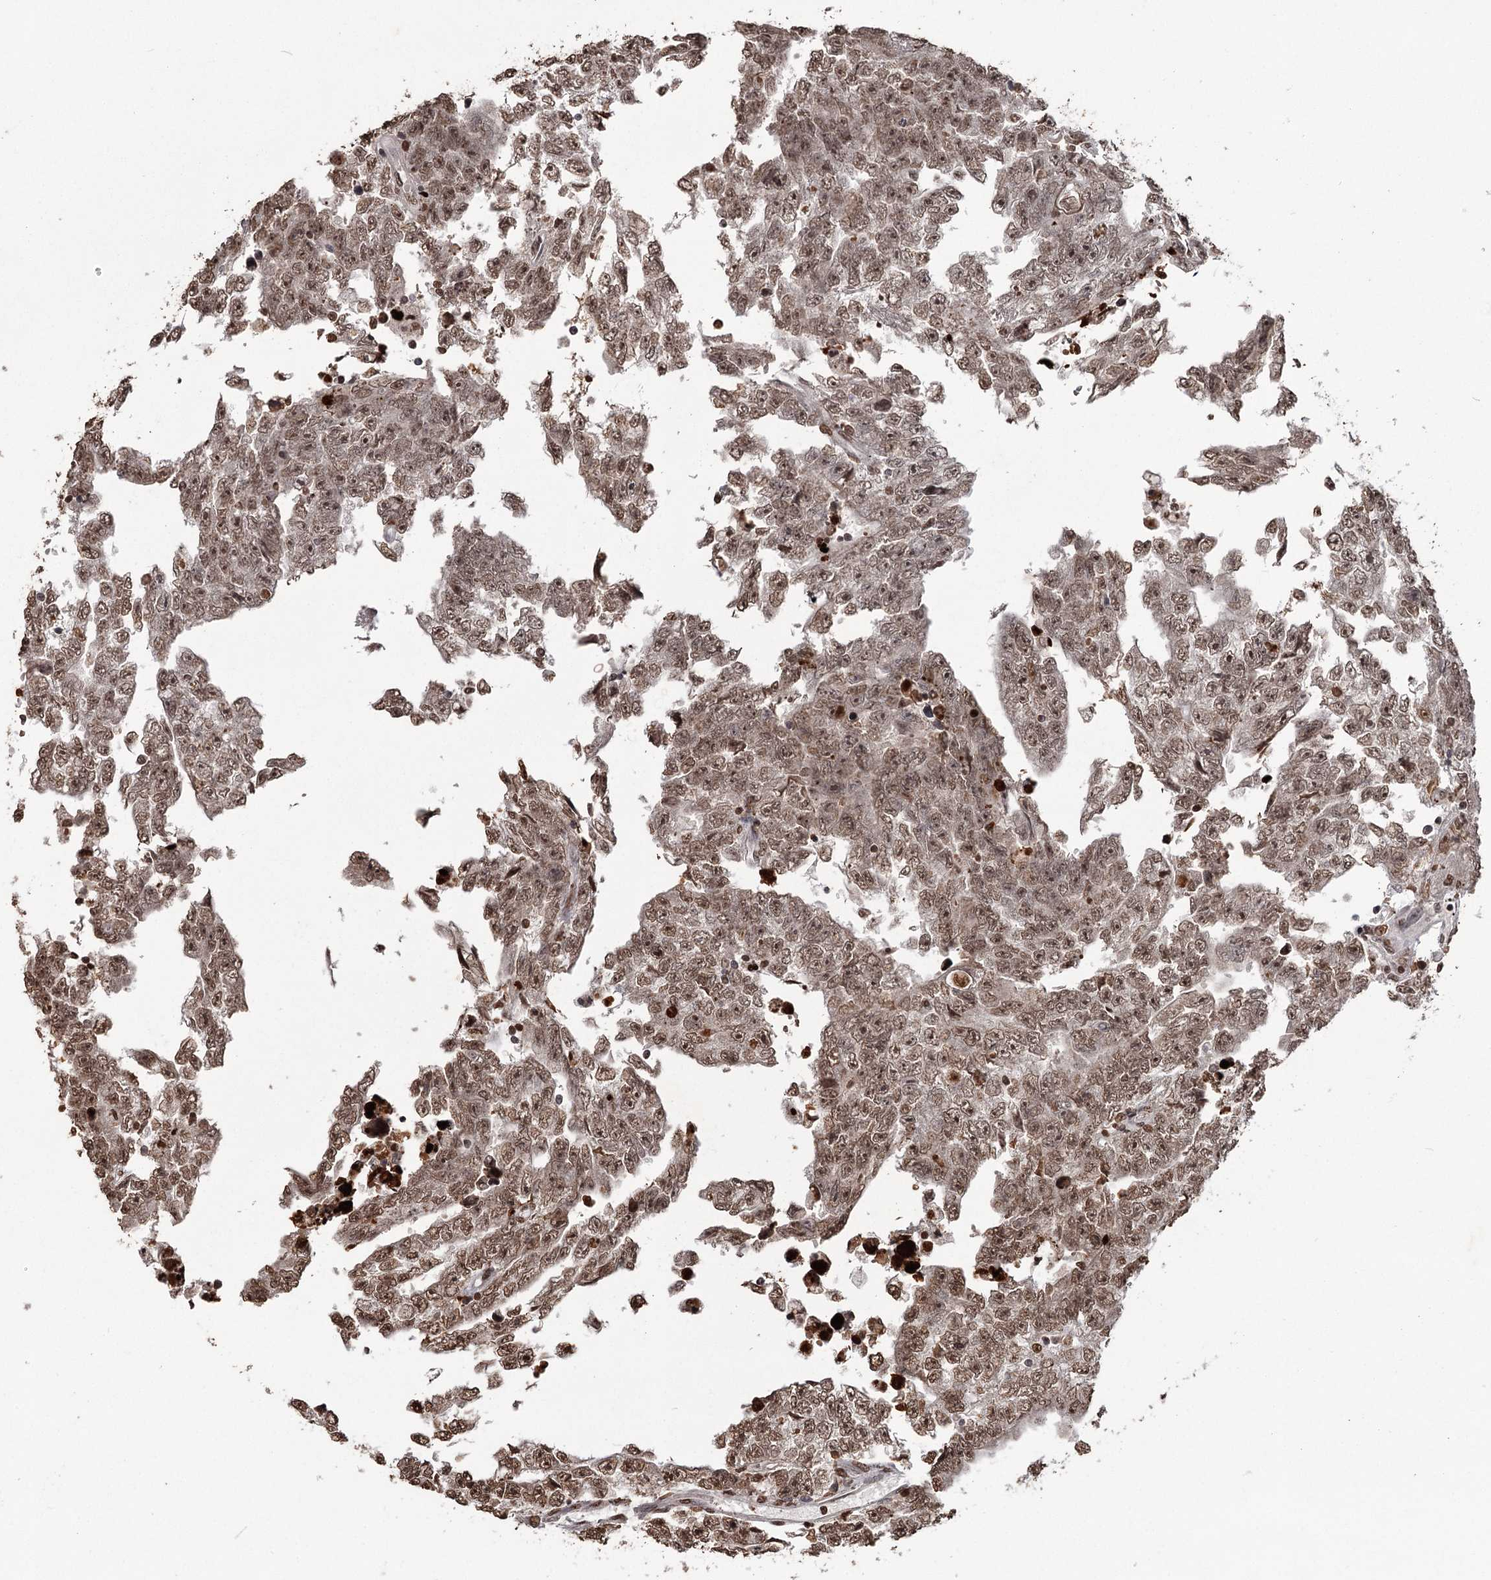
{"staining": {"intensity": "moderate", "quantity": ">75%", "location": "nuclear"}, "tissue": "testis cancer", "cell_type": "Tumor cells", "image_type": "cancer", "snomed": [{"axis": "morphology", "description": "Carcinoma, Embryonal, NOS"}, {"axis": "topography", "description": "Testis"}], "caption": "Immunohistochemical staining of human embryonal carcinoma (testis) demonstrates medium levels of moderate nuclear protein staining in approximately >75% of tumor cells.", "gene": "THYN1", "patient": {"sex": "male", "age": 25}}